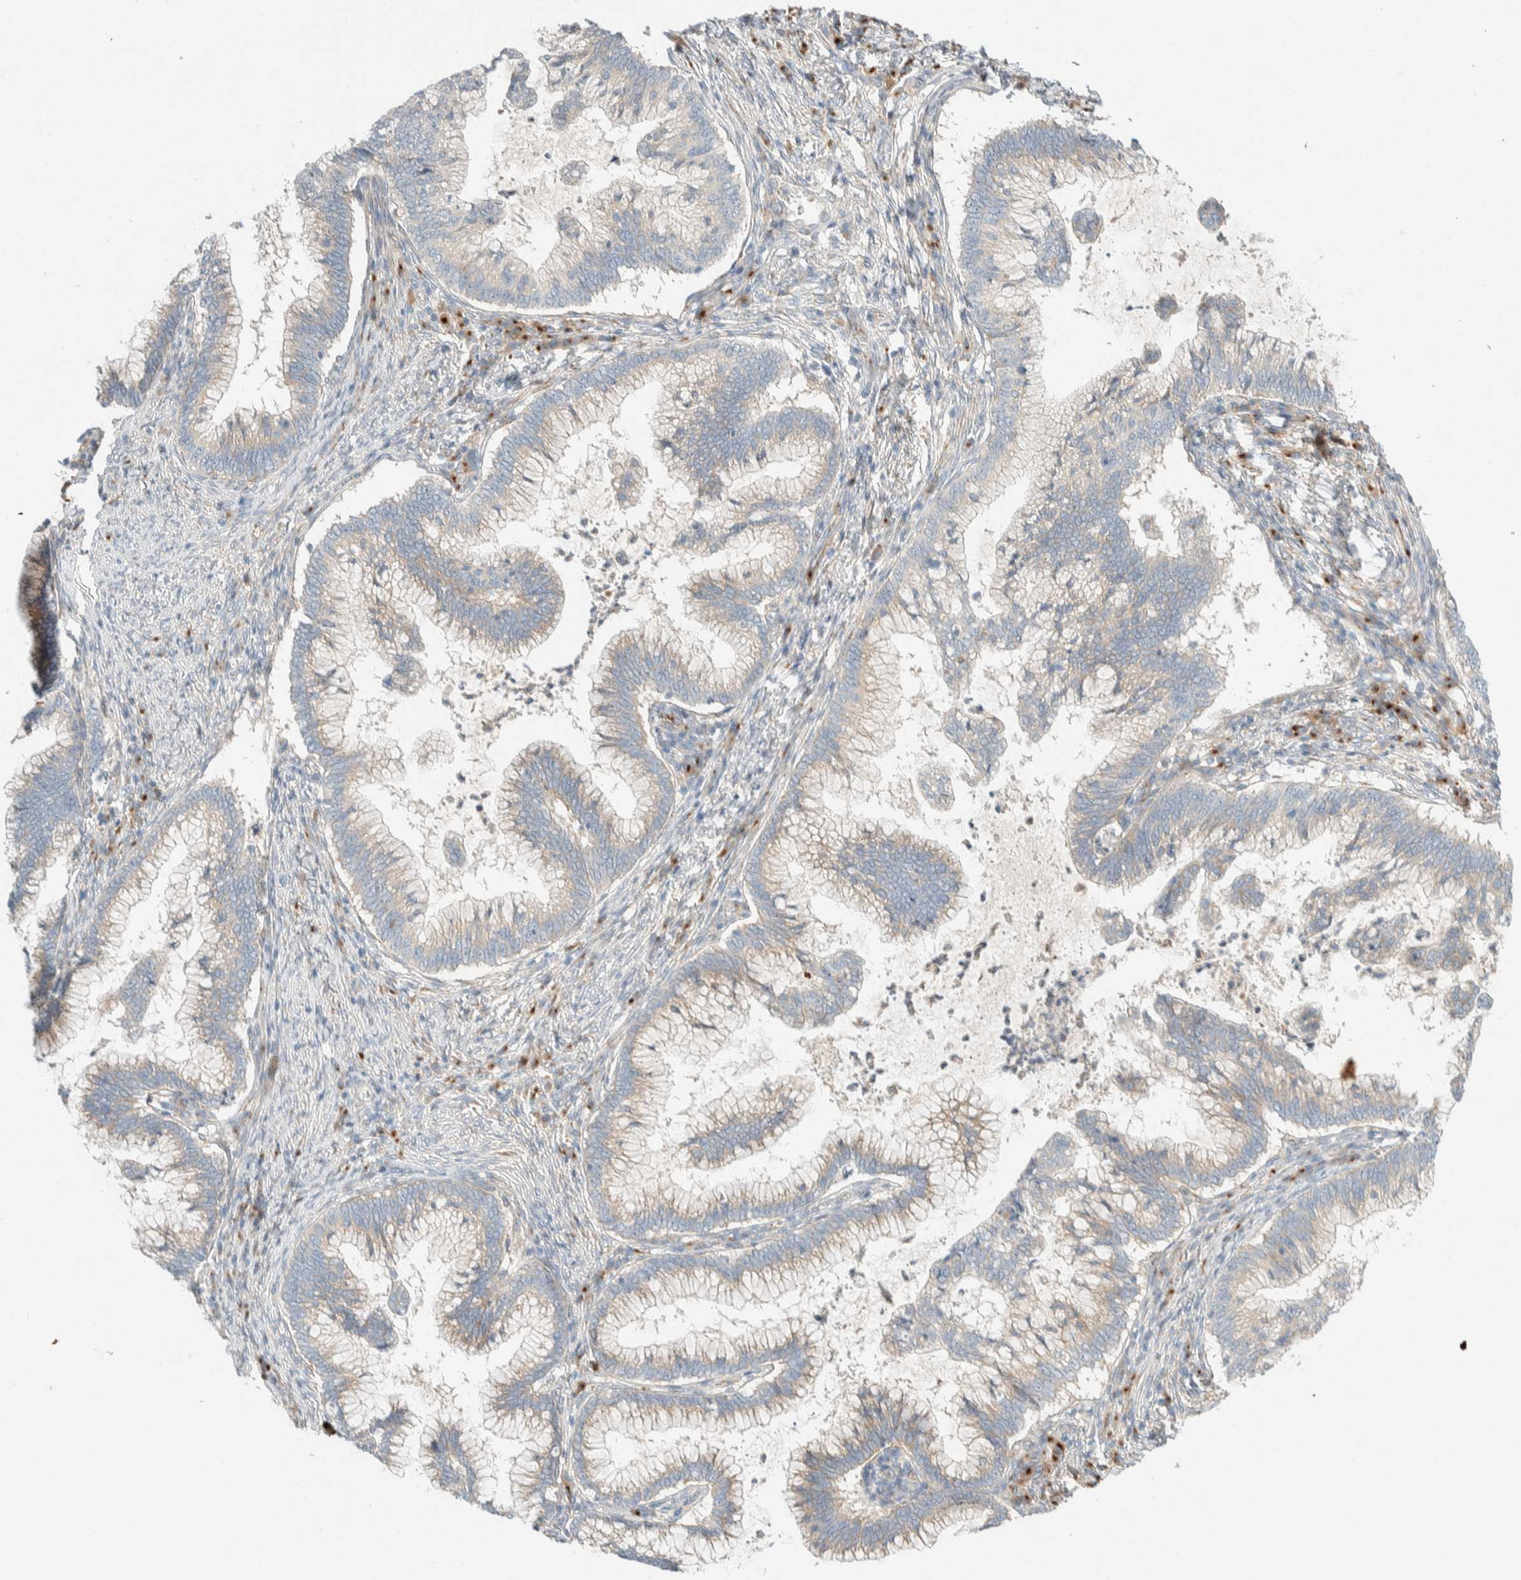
{"staining": {"intensity": "weak", "quantity": "25%-75%", "location": "cytoplasmic/membranous"}, "tissue": "cervical cancer", "cell_type": "Tumor cells", "image_type": "cancer", "snomed": [{"axis": "morphology", "description": "Adenocarcinoma, NOS"}, {"axis": "topography", "description": "Cervix"}], "caption": "IHC image of neoplastic tissue: adenocarcinoma (cervical) stained using IHC reveals low levels of weak protein expression localized specifically in the cytoplasmic/membranous of tumor cells, appearing as a cytoplasmic/membranous brown color.", "gene": "TMEM184B", "patient": {"sex": "female", "age": 36}}